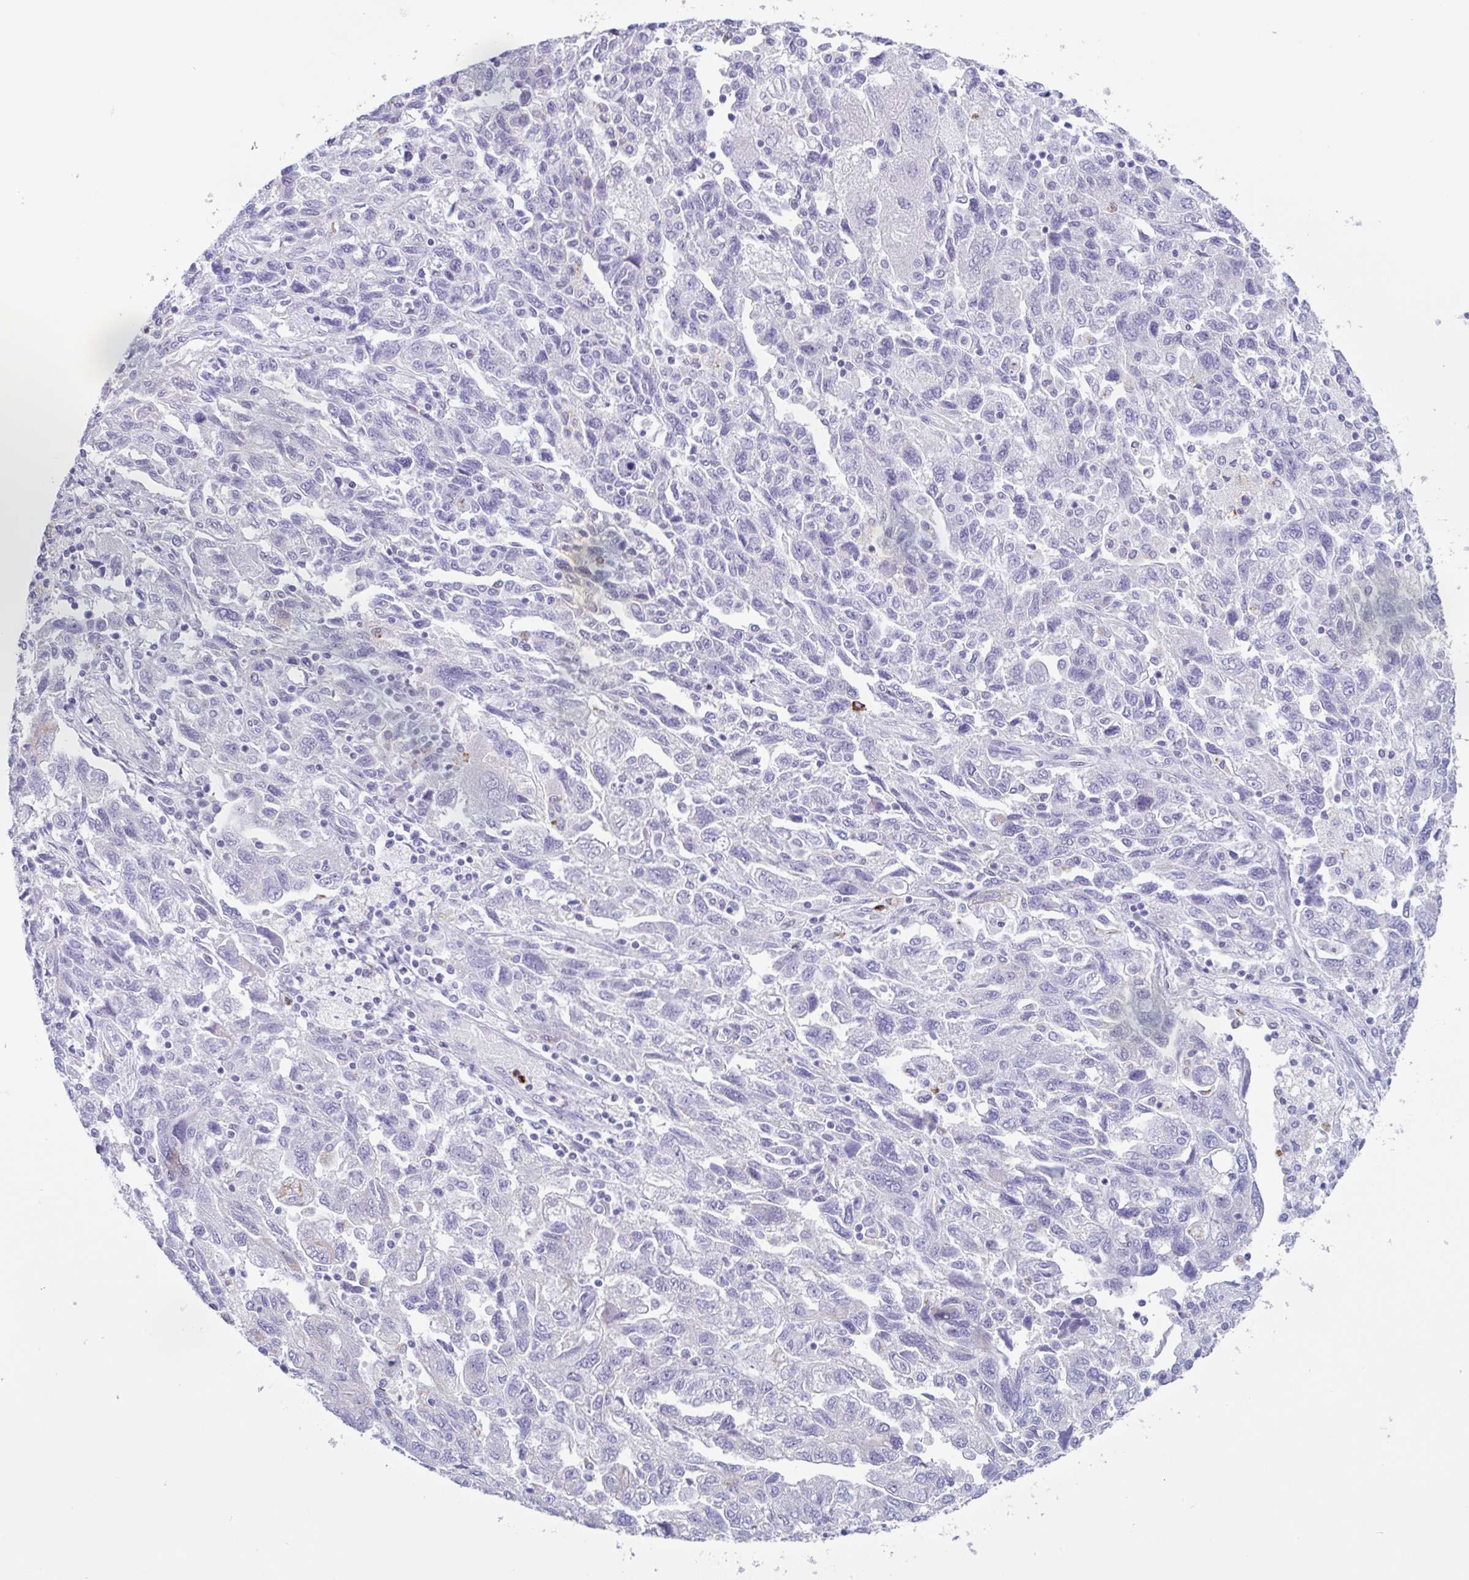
{"staining": {"intensity": "negative", "quantity": "none", "location": "none"}, "tissue": "ovarian cancer", "cell_type": "Tumor cells", "image_type": "cancer", "snomed": [{"axis": "morphology", "description": "Carcinoma, NOS"}, {"axis": "morphology", "description": "Cystadenocarcinoma, serous, NOS"}, {"axis": "topography", "description": "Ovary"}], "caption": "Tumor cells are negative for protein expression in human ovarian serous cystadenocarcinoma.", "gene": "DTWD2", "patient": {"sex": "female", "age": 69}}